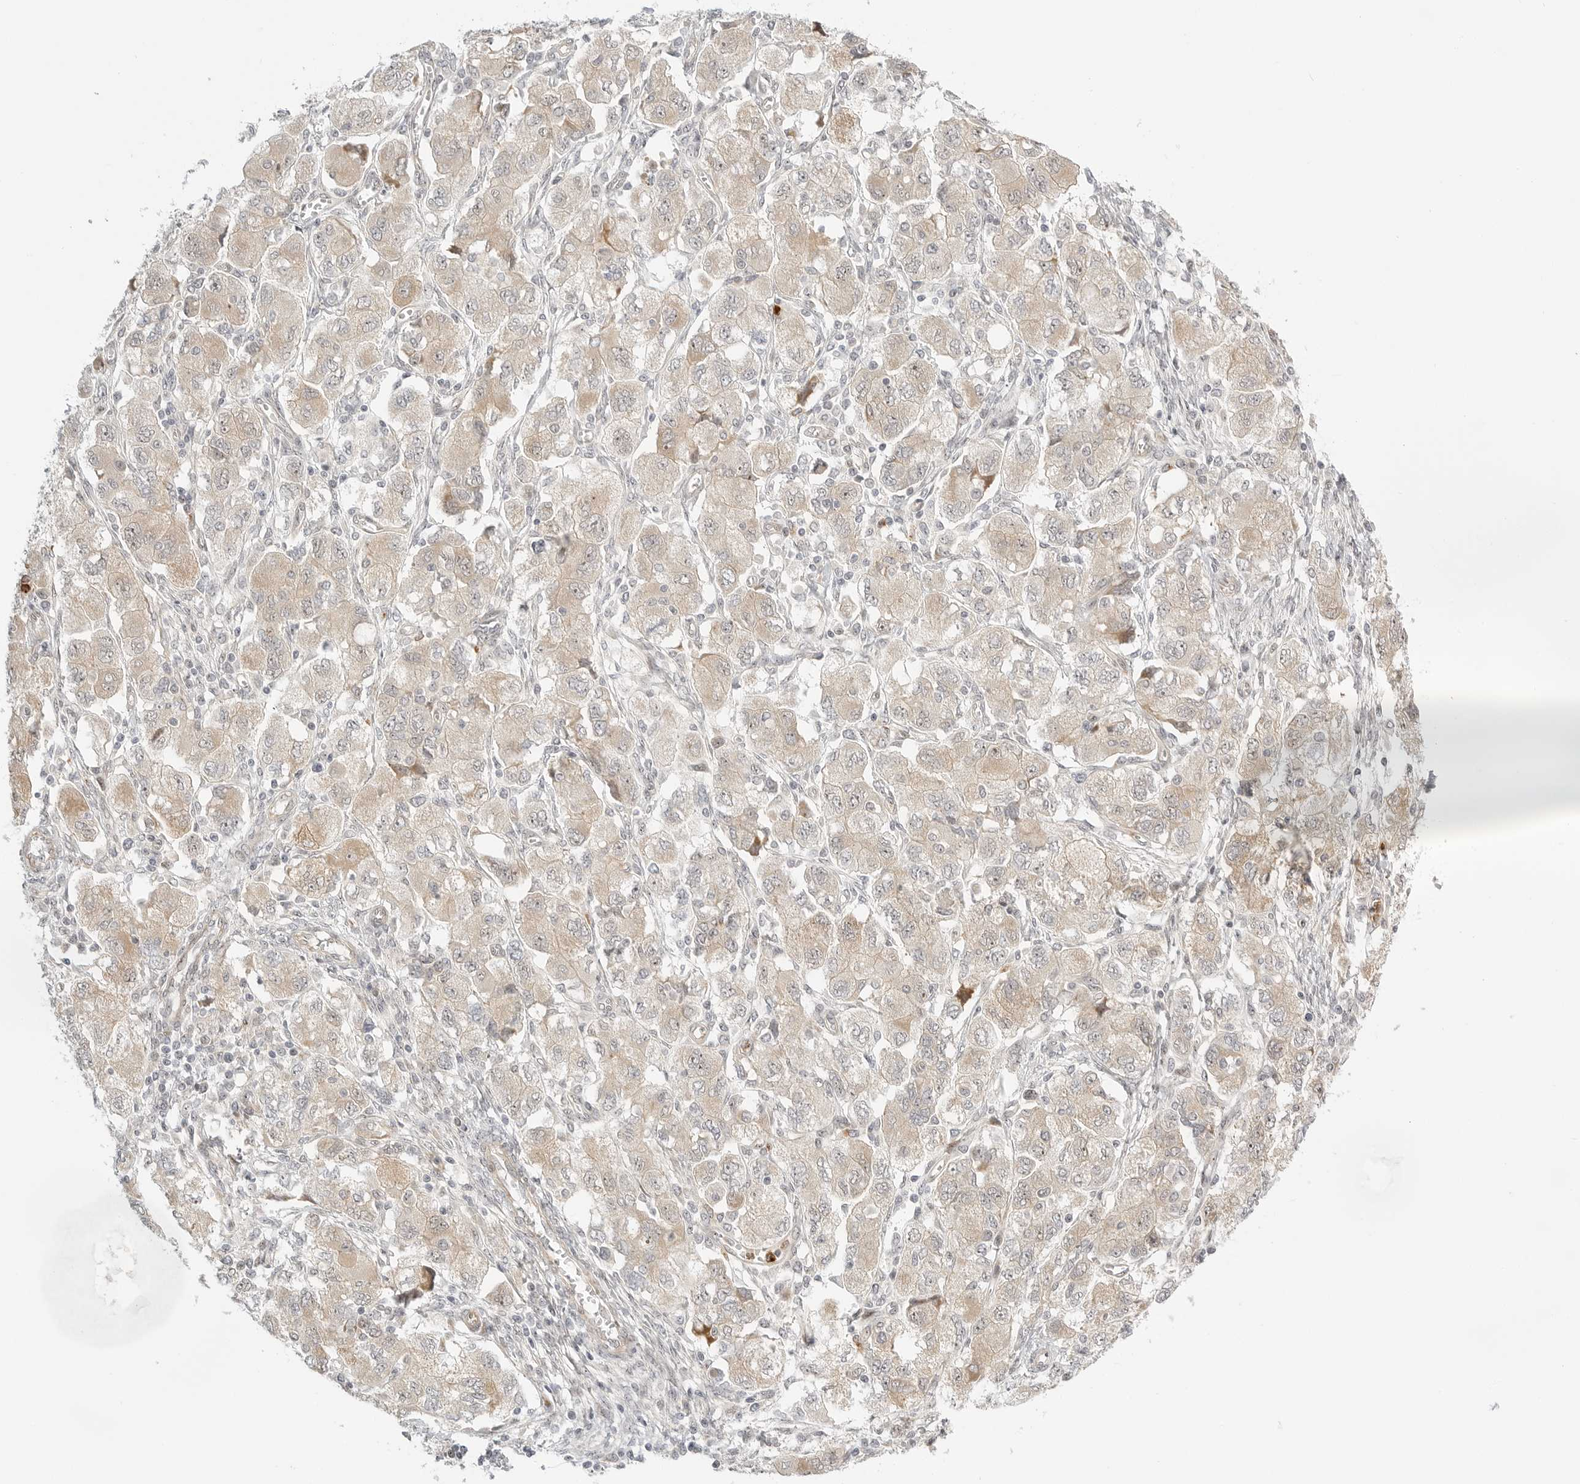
{"staining": {"intensity": "weak", "quantity": "25%-75%", "location": "cytoplasmic/membranous,nuclear"}, "tissue": "ovarian cancer", "cell_type": "Tumor cells", "image_type": "cancer", "snomed": [{"axis": "morphology", "description": "Carcinoma, NOS"}, {"axis": "morphology", "description": "Cystadenocarcinoma, serous, NOS"}, {"axis": "topography", "description": "Ovary"}], "caption": "High-magnification brightfield microscopy of carcinoma (ovarian) stained with DAB (brown) and counterstained with hematoxylin (blue). tumor cells exhibit weak cytoplasmic/membranous and nuclear staining is present in approximately25%-75% of cells.", "gene": "DSCC1", "patient": {"sex": "female", "age": 69}}